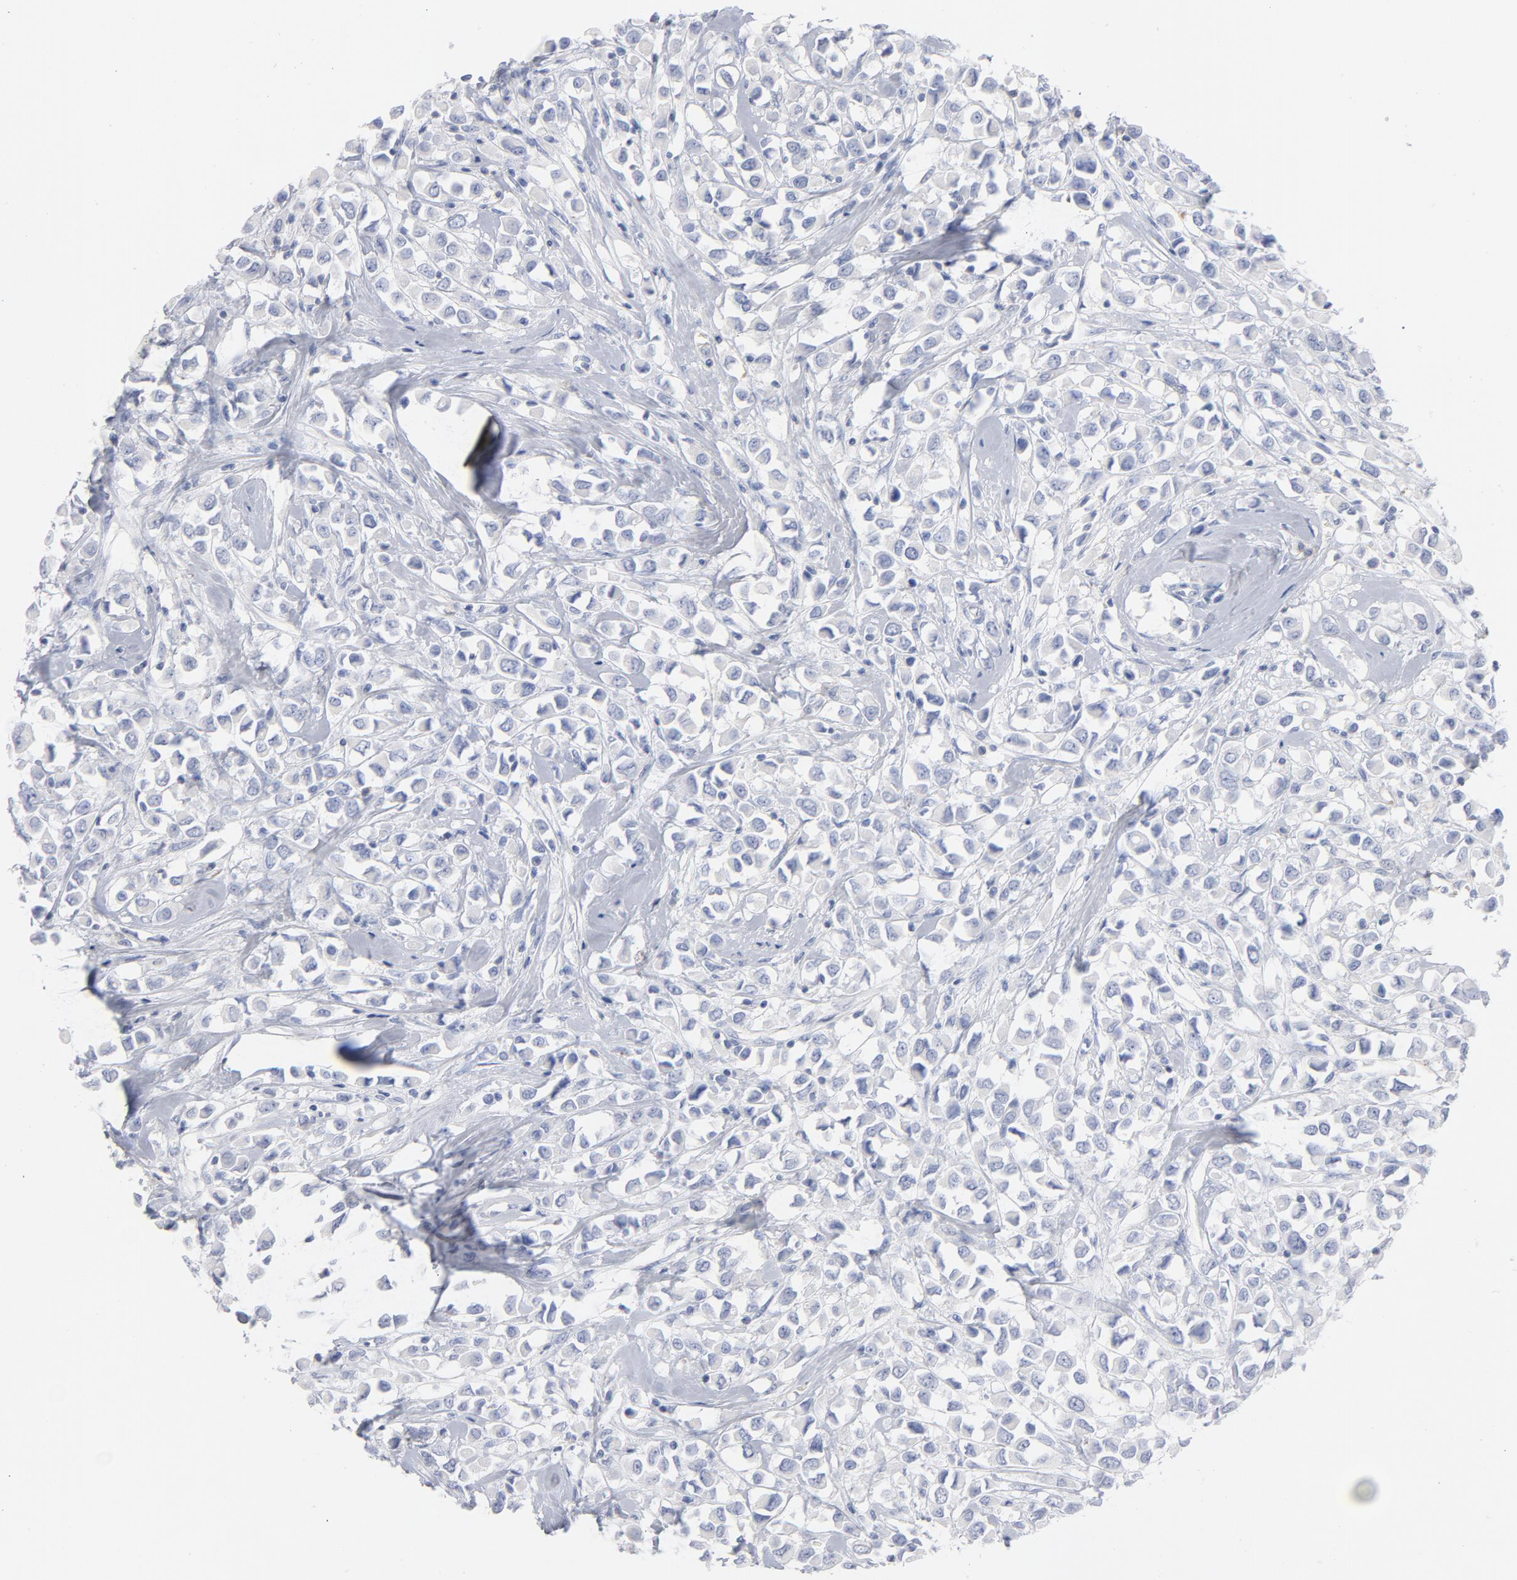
{"staining": {"intensity": "negative", "quantity": "none", "location": "none"}, "tissue": "breast cancer", "cell_type": "Tumor cells", "image_type": "cancer", "snomed": [{"axis": "morphology", "description": "Duct carcinoma"}, {"axis": "topography", "description": "Breast"}], "caption": "Tumor cells show no significant protein expression in breast cancer.", "gene": "P2RY8", "patient": {"sex": "female", "age": 61}}